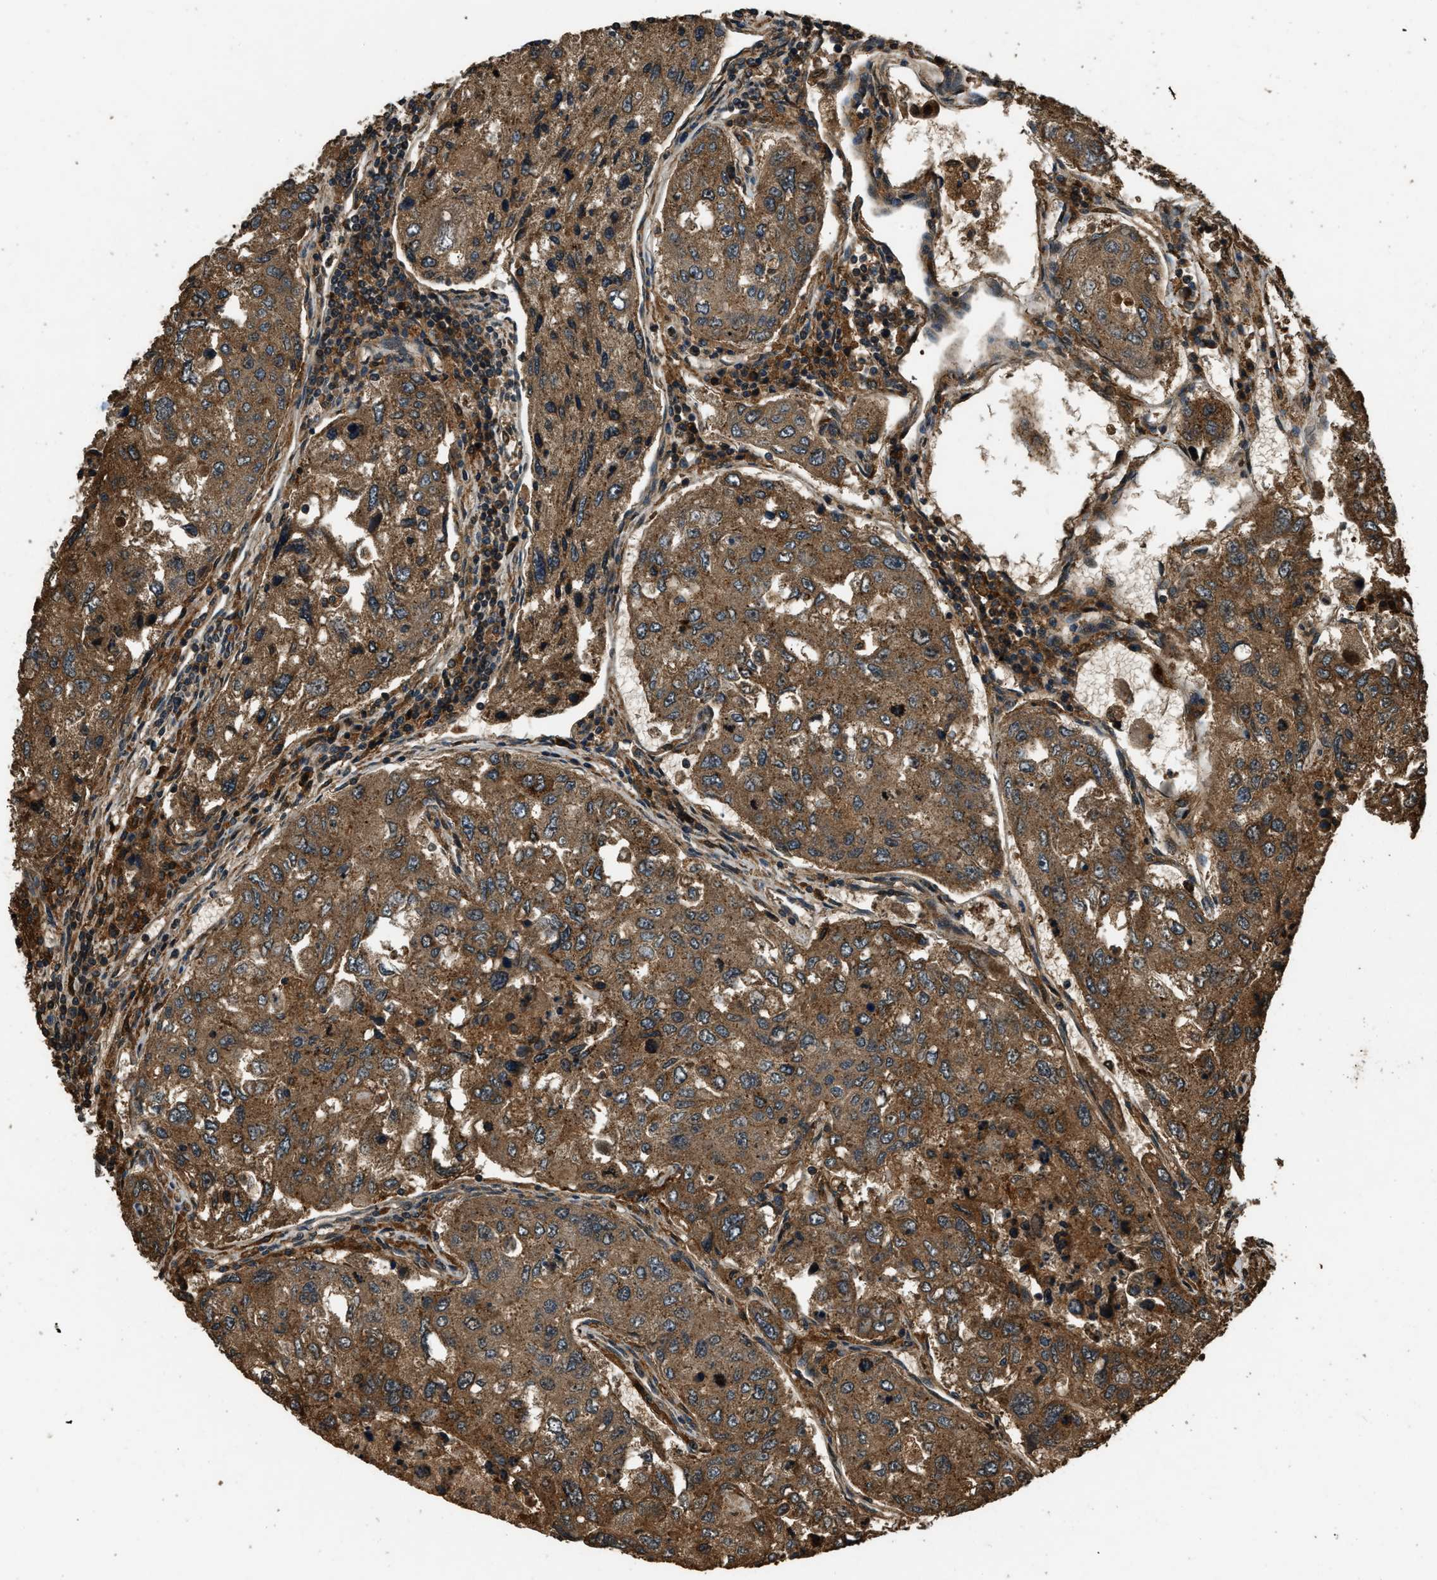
{"staining": {"intensity": "moderate", "quantity": ">75%", "location": "cytoplasmic/membranous"}, "tissue": "urothelial cancer", "cell_type": "Tumor cells", "image_type": "cancer", "snomed": [{"axis": "morphology", "description": "Urothelial carcinoma, High grade"}, {"axis": "topography", "description": "Lymph node"}, {"axis": "topography", "description": "Urinary bladder"}], "caption": "Urothelial cancer stained for a protein displays moderate cytoplasmic/membranous positivity in tumor cells.", "gene": "RAP2A", "patient": {"sex": "male", "age": 51}}